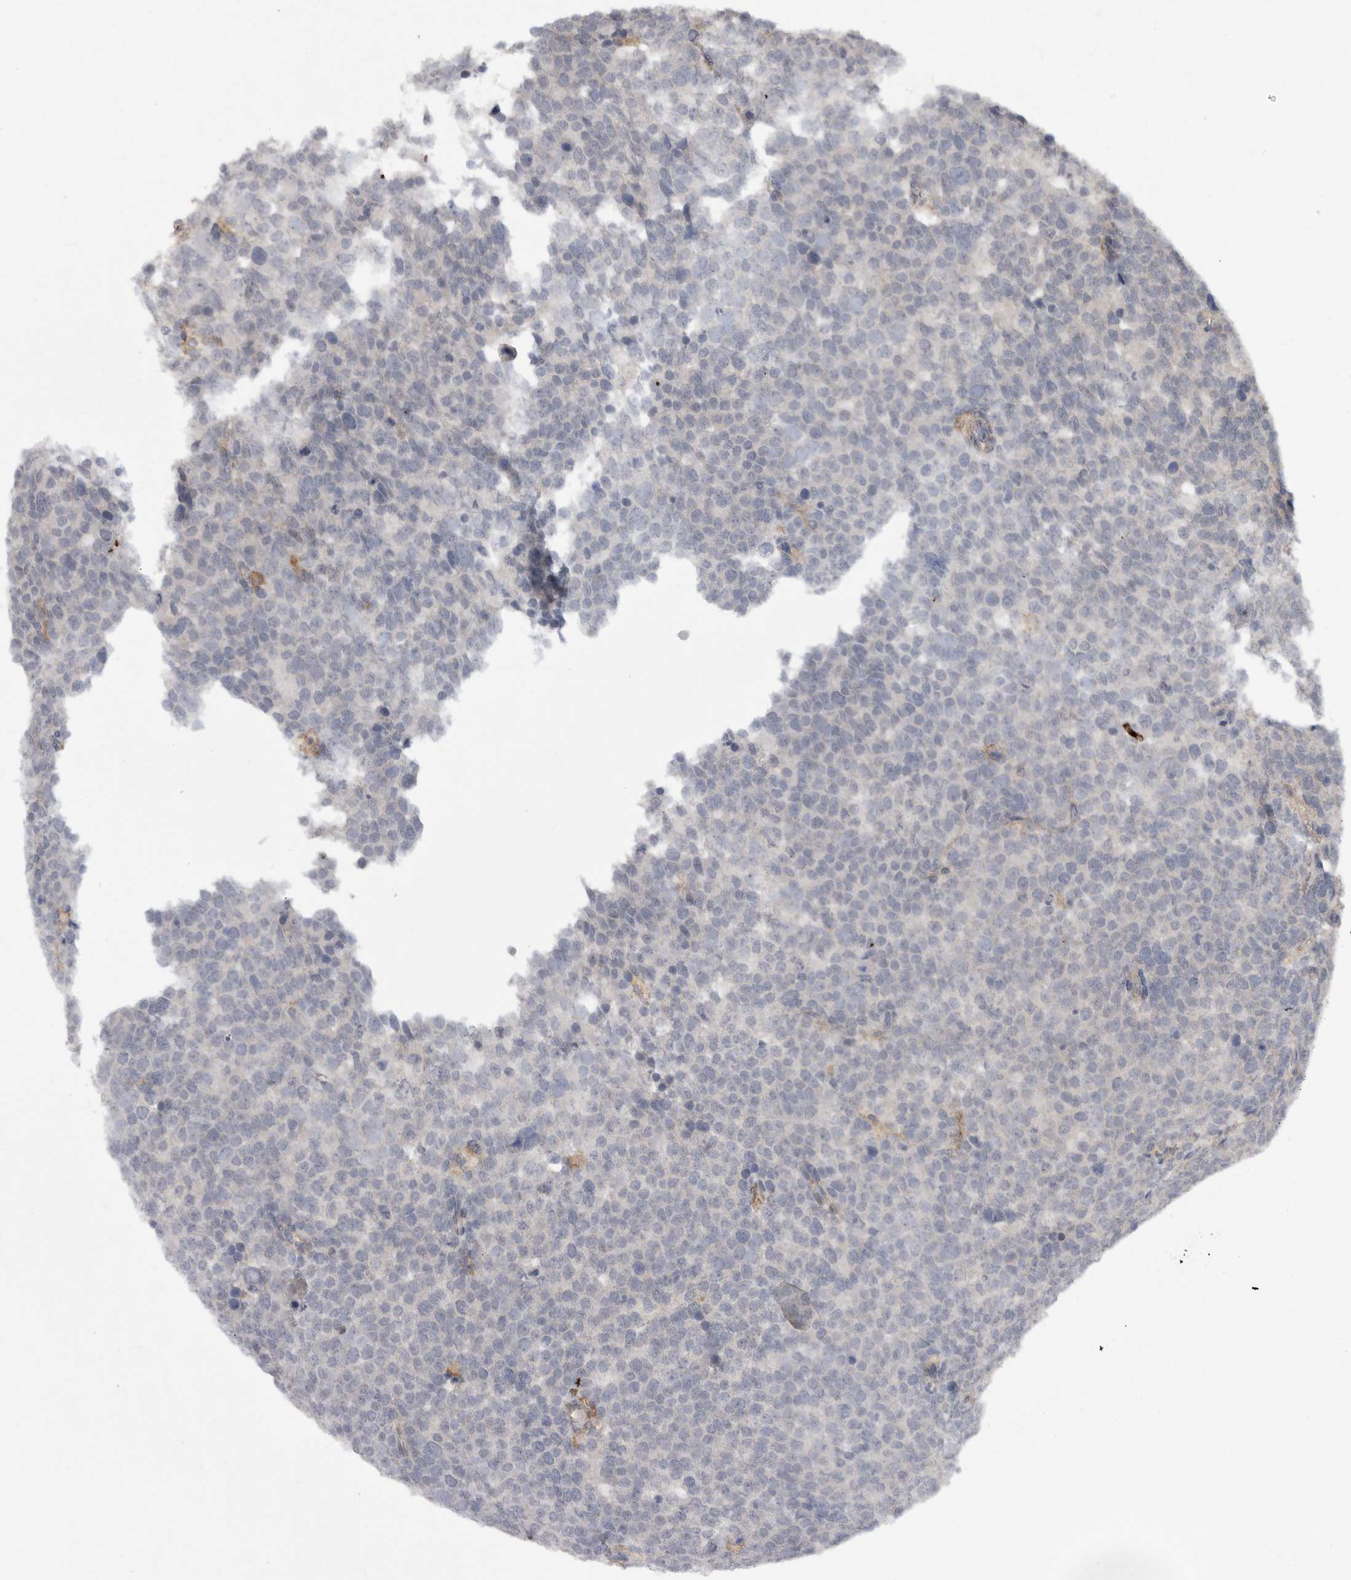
{"staining": {"intensity": "negative", "quantity": "none", "location": "none"}, "tissue": "testis cancer", "cell_type": "Tumor cells", "image_type": "cancer", "snomed": [{"axis": "morphology", "description": "Seminoma, NOS"}, {"axis": "topography", "description": "Testis"}], "caption": "Immunohistochemical staining of testis seminoma reveals no significant staining in tumor cells.", "gene": "SIGLEC10", "patient": {"sex": "male", "age": 71}}